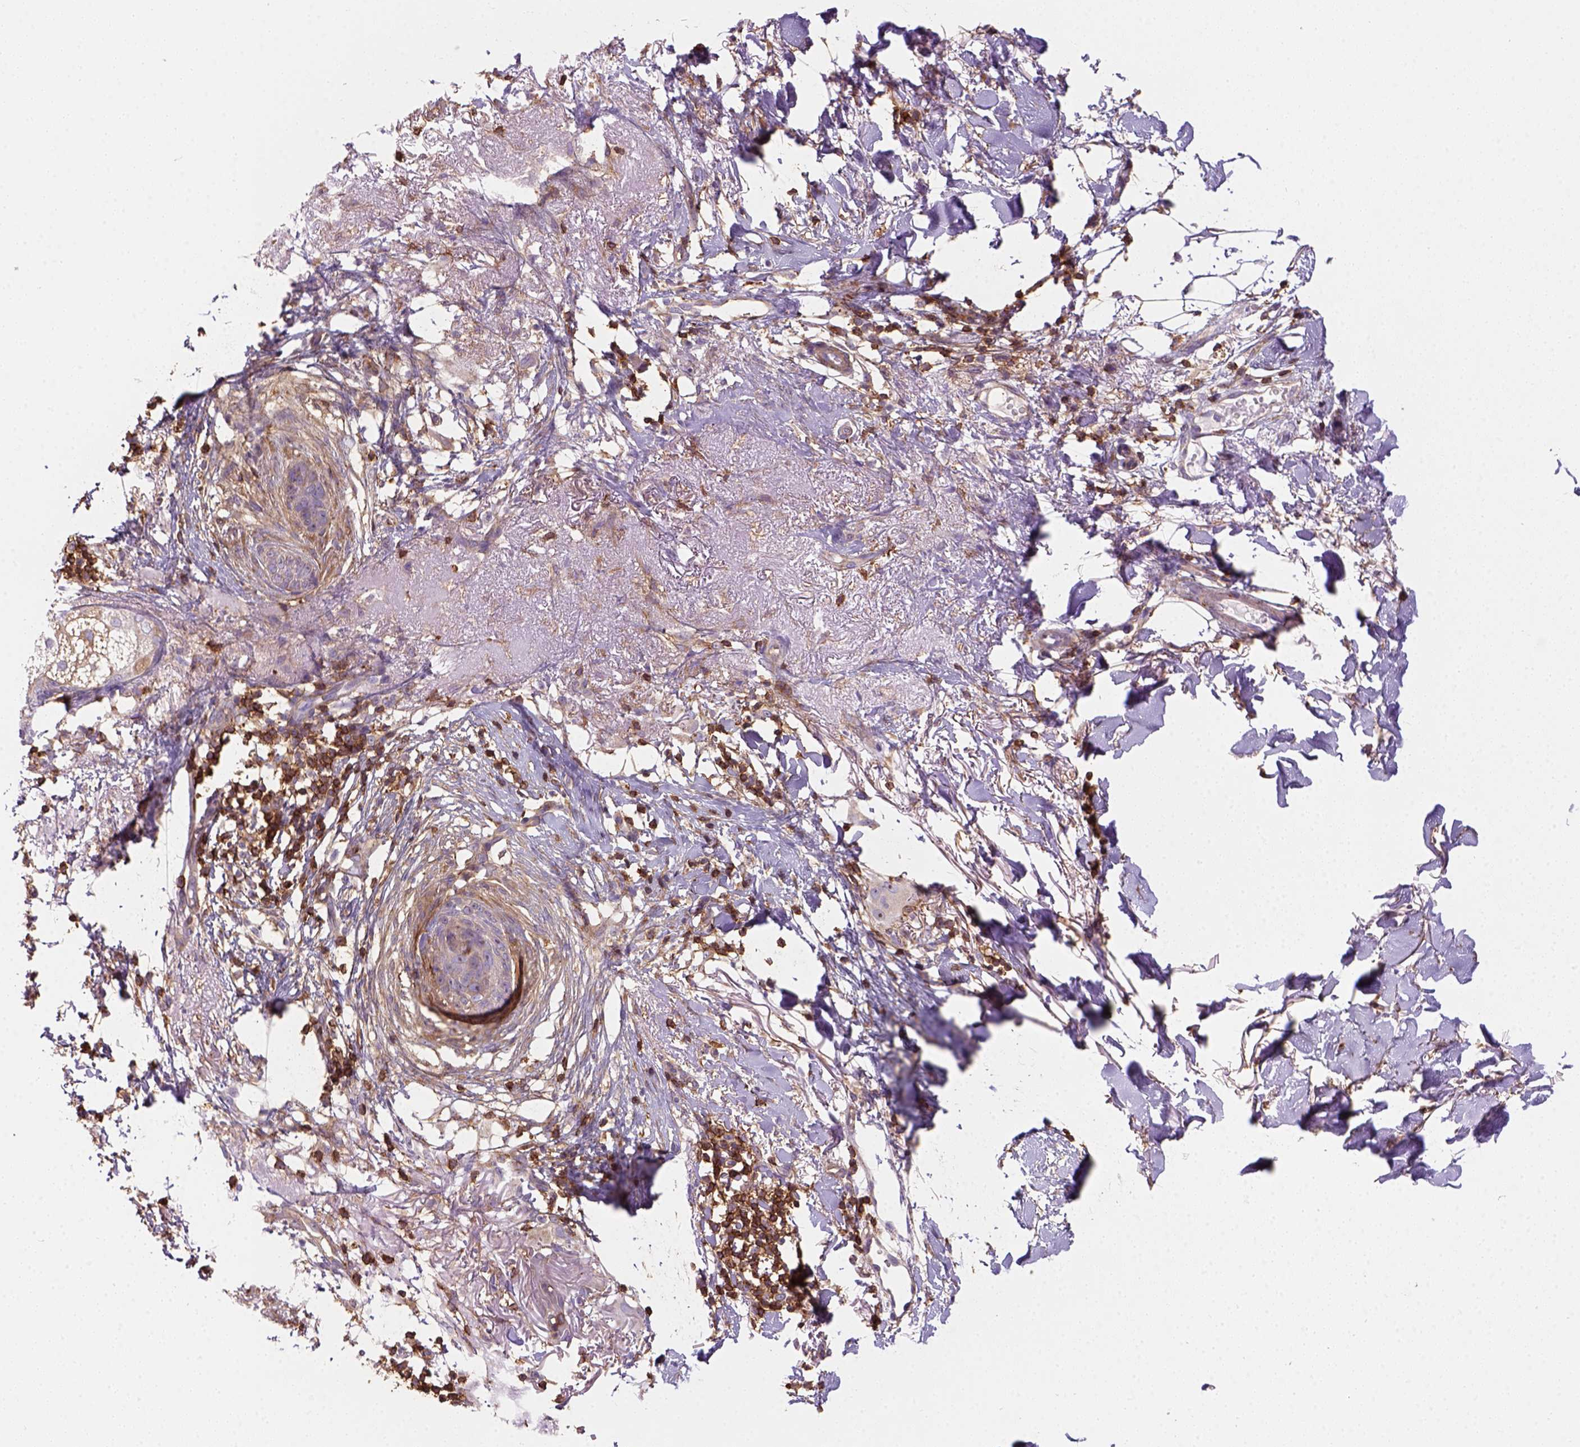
{"staining": {"intensity": "negative", "quantity": "none", "location": "none"}, "tissue": "skin cancer", "cell_type": "Tumor cells", "image_type": "cancer", "snomed": [{"axis": "morphology", "description": "Normal tissue, NOS"}, {"axis": "morphology", "description": "Basal cell carcinoma"}, {"axis": "topography", "description": "Skin"}], "caption": "Skin cancer stained for a protein using IHC reveals no expression tumor cells.", "gene": "GPRC5D", "patient": {"sex": "male", "age": 84}}